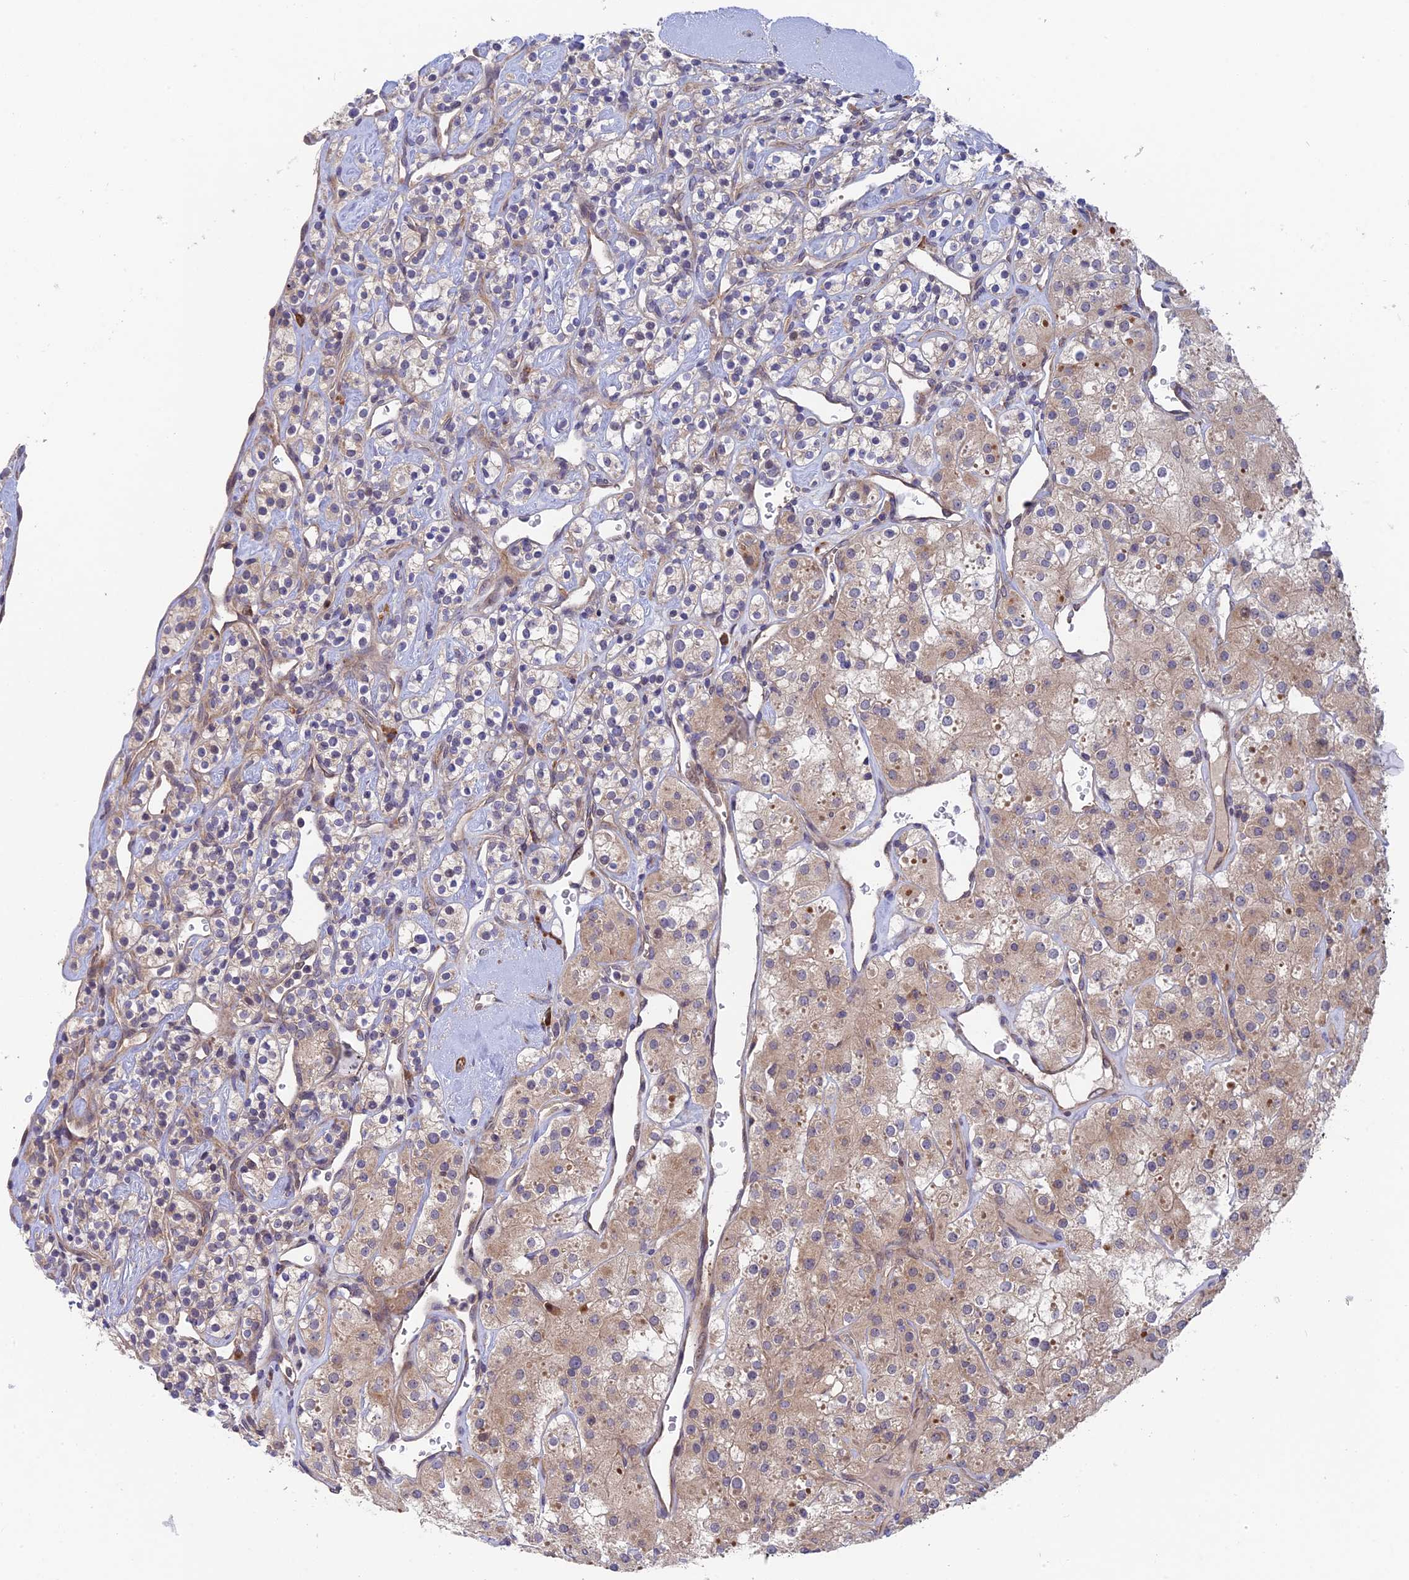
{"staining": {"intensity": "weak", "quantity": "25%-75%", "location": "cytoplasmic/membranous"}, "tissue": "renal cancer", "cell_type": "Tumor cells", "image_type": "cancer", "snomed": [{"axis": "morphology", "description": "Adenocarcinoma, NOS"}, {"axis": "topography", "description": "Kidney"}], "caption": "Protein analysis of renal adenocarcinoma tissue displays weak cytoplasmic/membranous expression in approximately 25%-75% of tumor cells.", "gene": "UROS", "patient": {"sex": "male", "age": 77}}